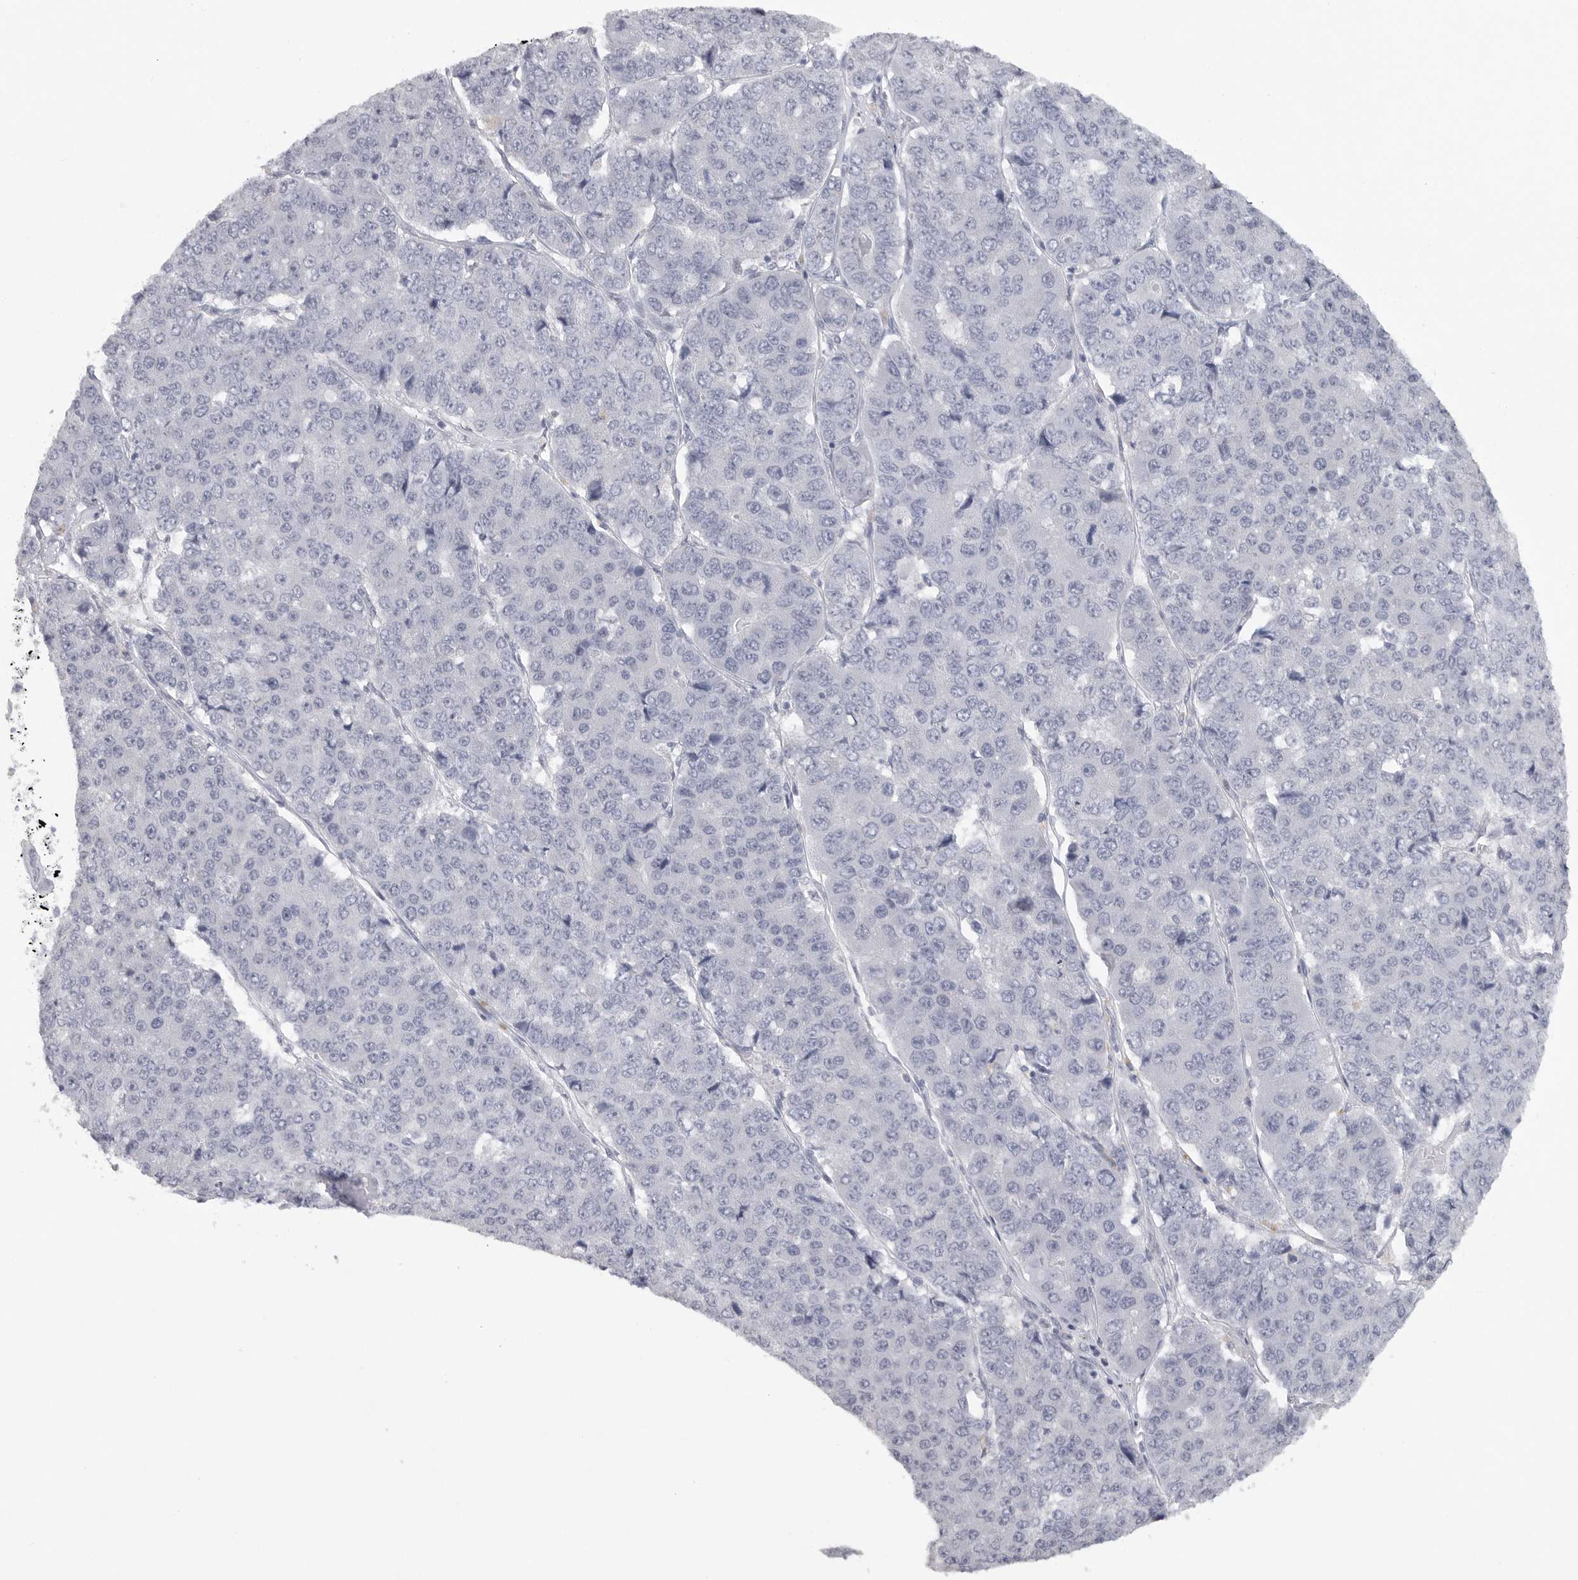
{"staining": {"intensity": "negative", "quantity": "none", "location": "none"}, "tissue": "pancreatic cancer", "cell_type": "Tumor cells", "image_type": "cancer", "snomed": [{"axis": "morphology", "description": "Adenocarcinoma, NOS"}, {"axis": "topography", "description": "Pancreas"}], "caption": "Image shows no significant protein staining in tumor cells of pancreatic cancer.", "gene": "TNR", "patient": {"sex": "male", "age": 50}}